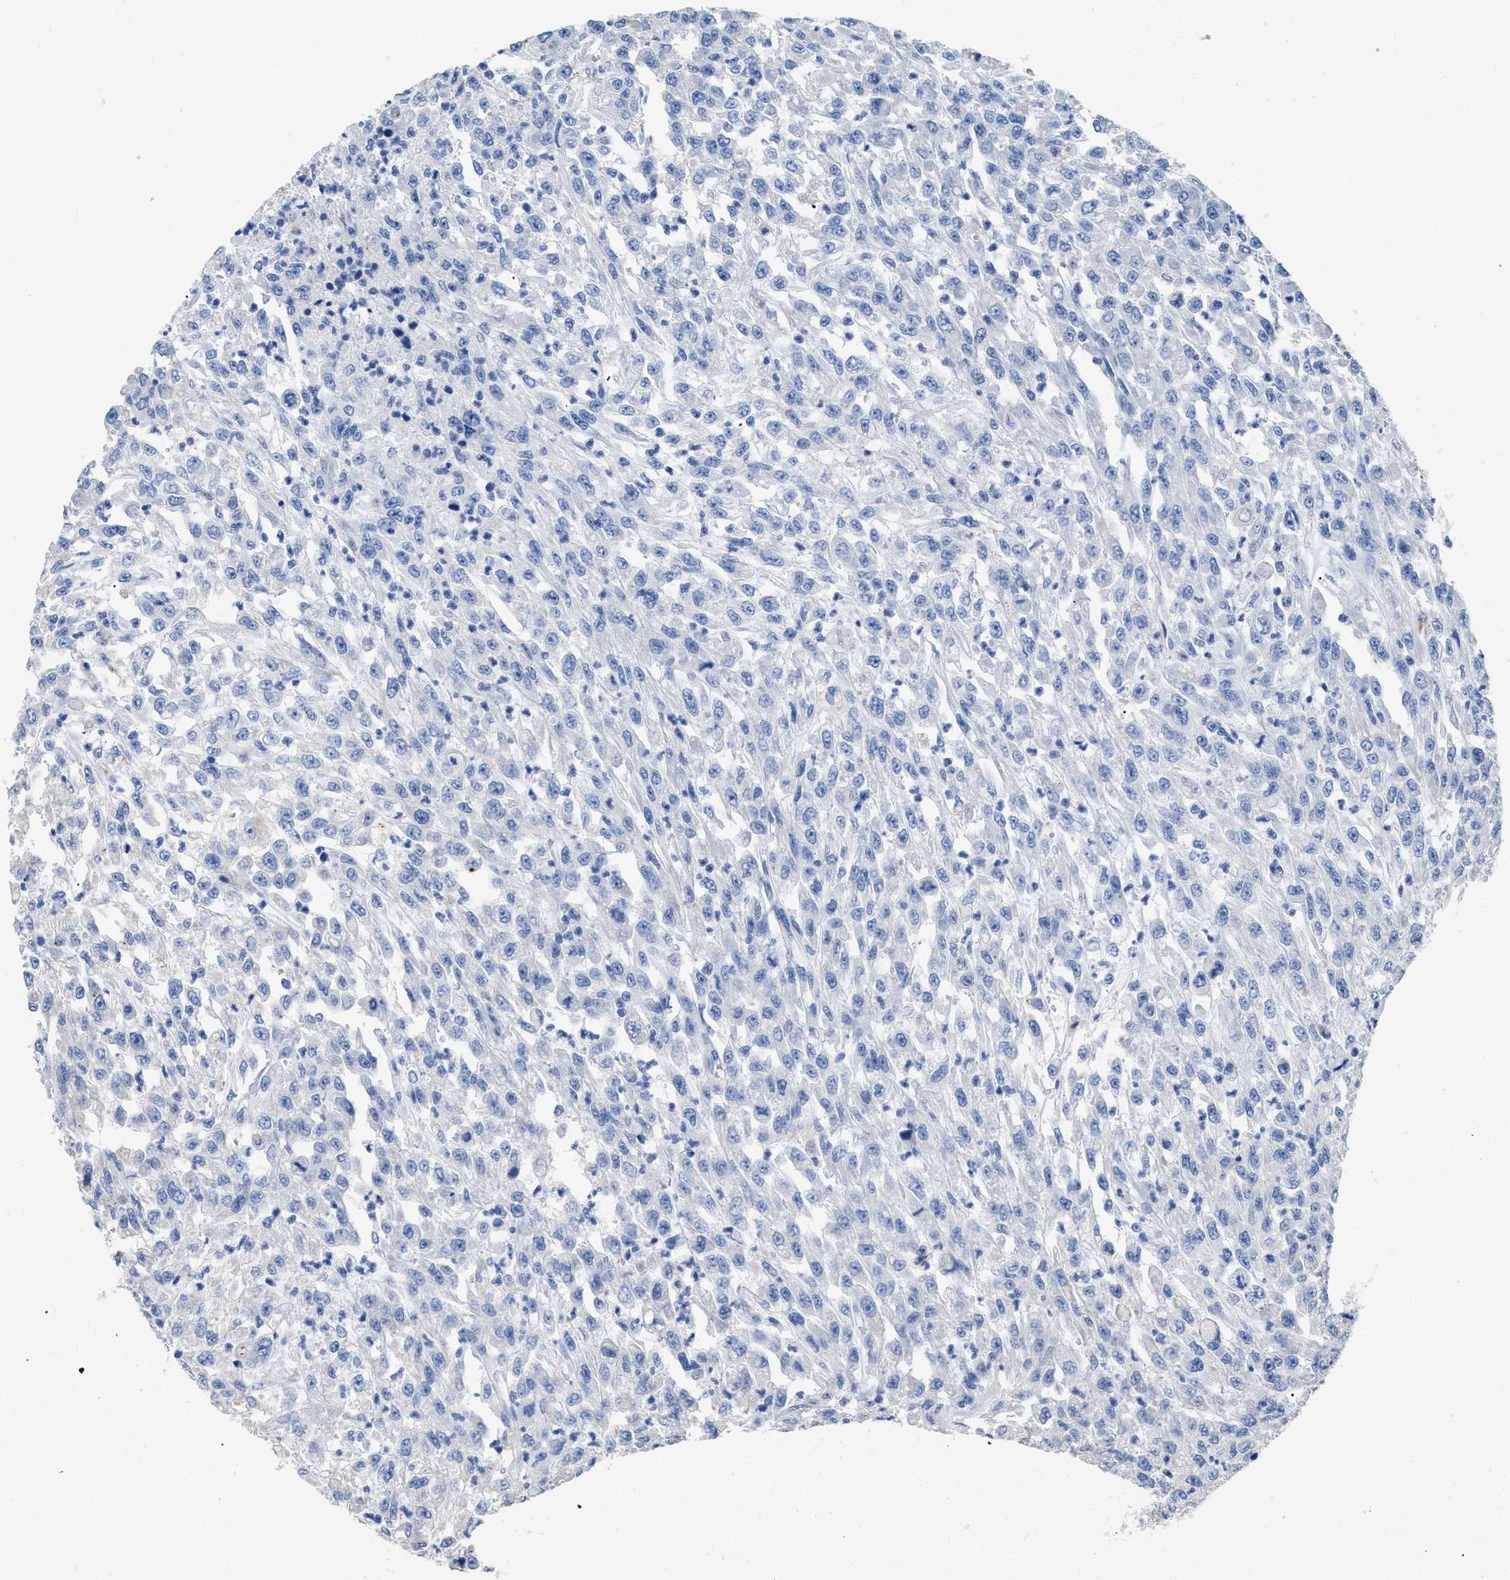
{"staining": {"intensity": "negative", "quantity": "none", "location": "none"}, "tissue": "urothelial cancer", "cell_type": "Tumor cells", "image_type": "cancer", "snomed": [{"axis": "morphology", "description": "Urothelial carcinoma, High grade"}, {"axis": "topography", "description": "Urinary bladder"}], "caption": "Immunohistochemistry photomicrograph of human high-grade urothelial carcinoma stained for a protein (brown), which reveals no positivity in tumor cells.", "gene": "APOBEC2", "patient": {"sex": "male", "age": 46}}